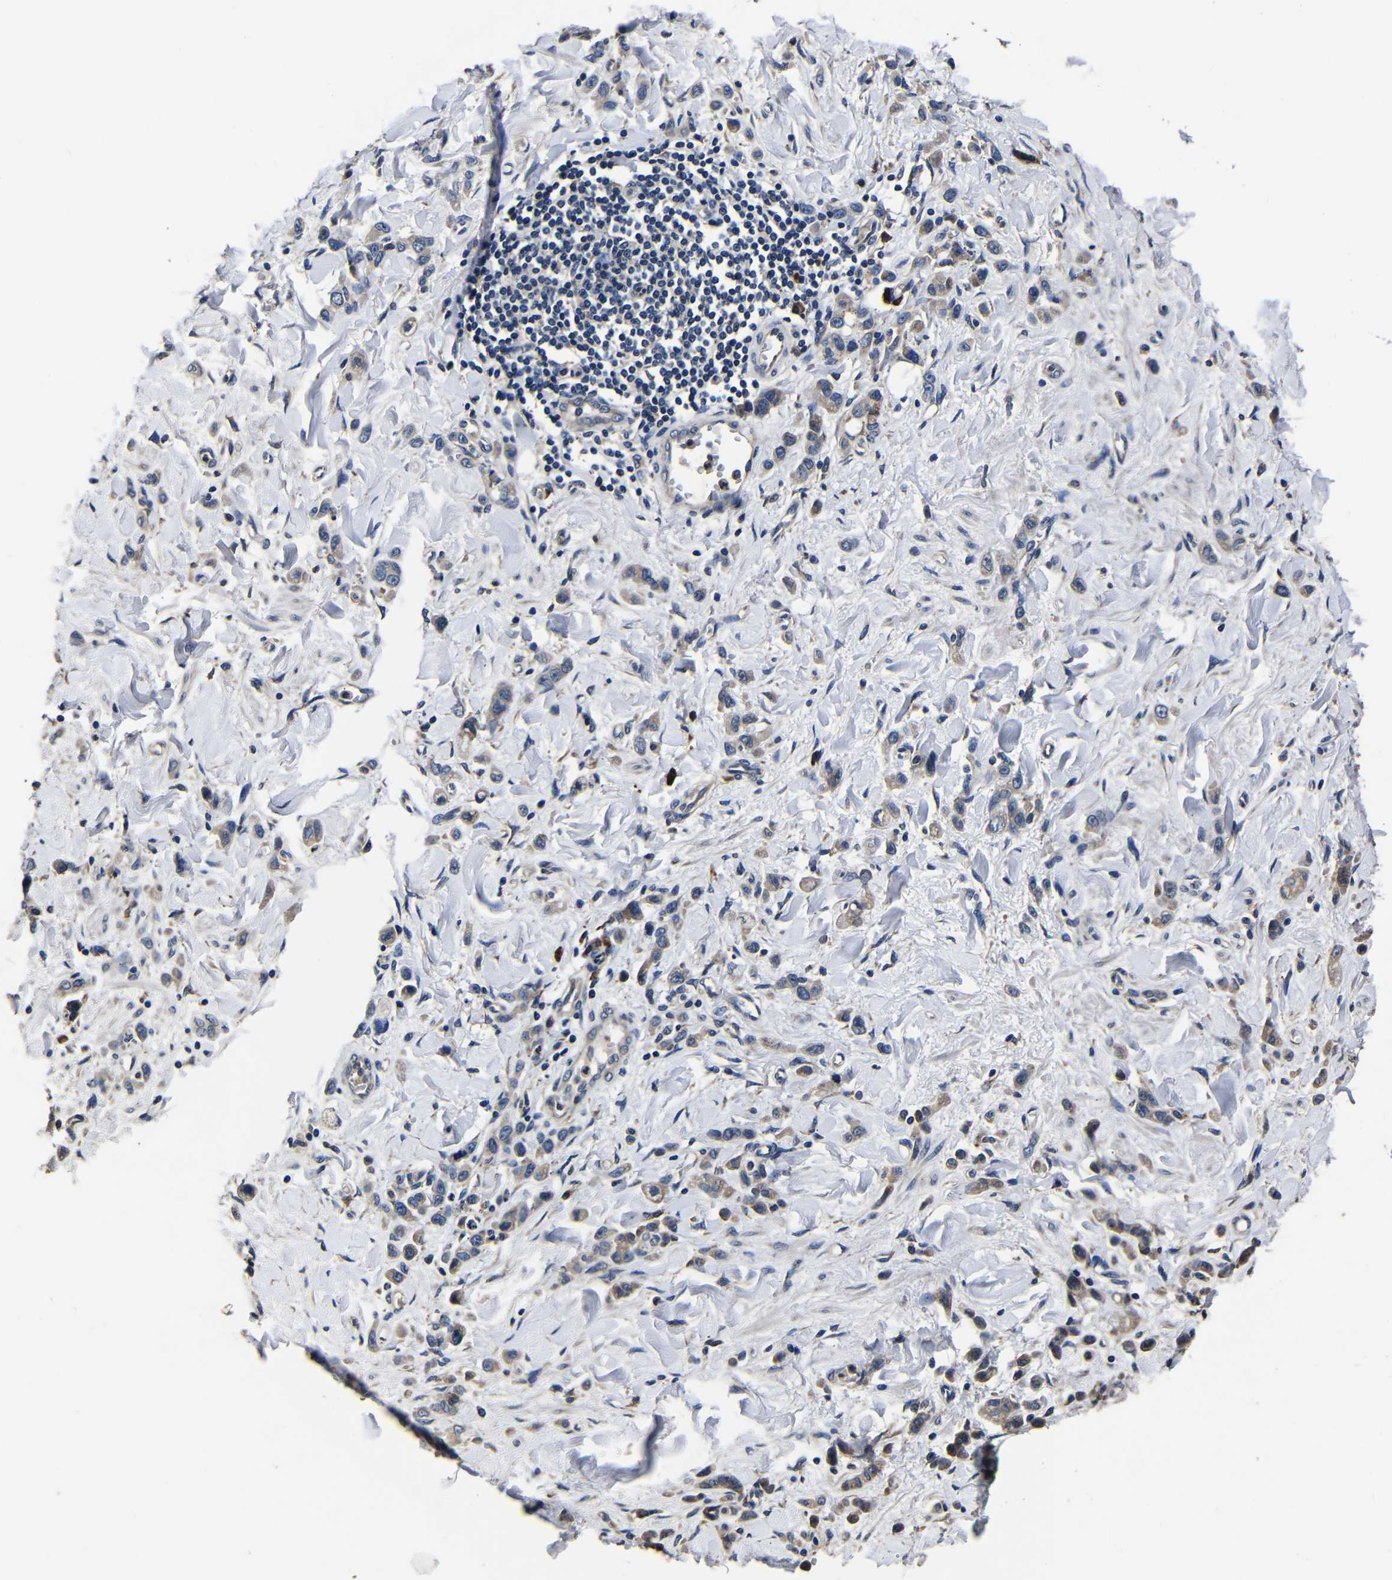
{"staining": {"intensity": "weak", "quantity": "25%-75%", "location": "cytoplasmic/membranous"}, "tissue": "stomach cancer", "cell_type": "Tumor cells", "image_type": "cancer", "snomed": [{"axis": "morphology", "description": "Normal tissue, NOS"}, {"axis": "morphology", "description": "Adenocarcinoma, NOS"}, {"axis": "topography", "description": "Stomach"}], "caption": "Stomach adenocarcinoma stained with DAB IHC shows low levels of weak cytoplasmic/membranous staining in approximately 25%-75% of tumor cells.", "gene": "SCN9A", "patient": {"sex": "male", "age": 82}}